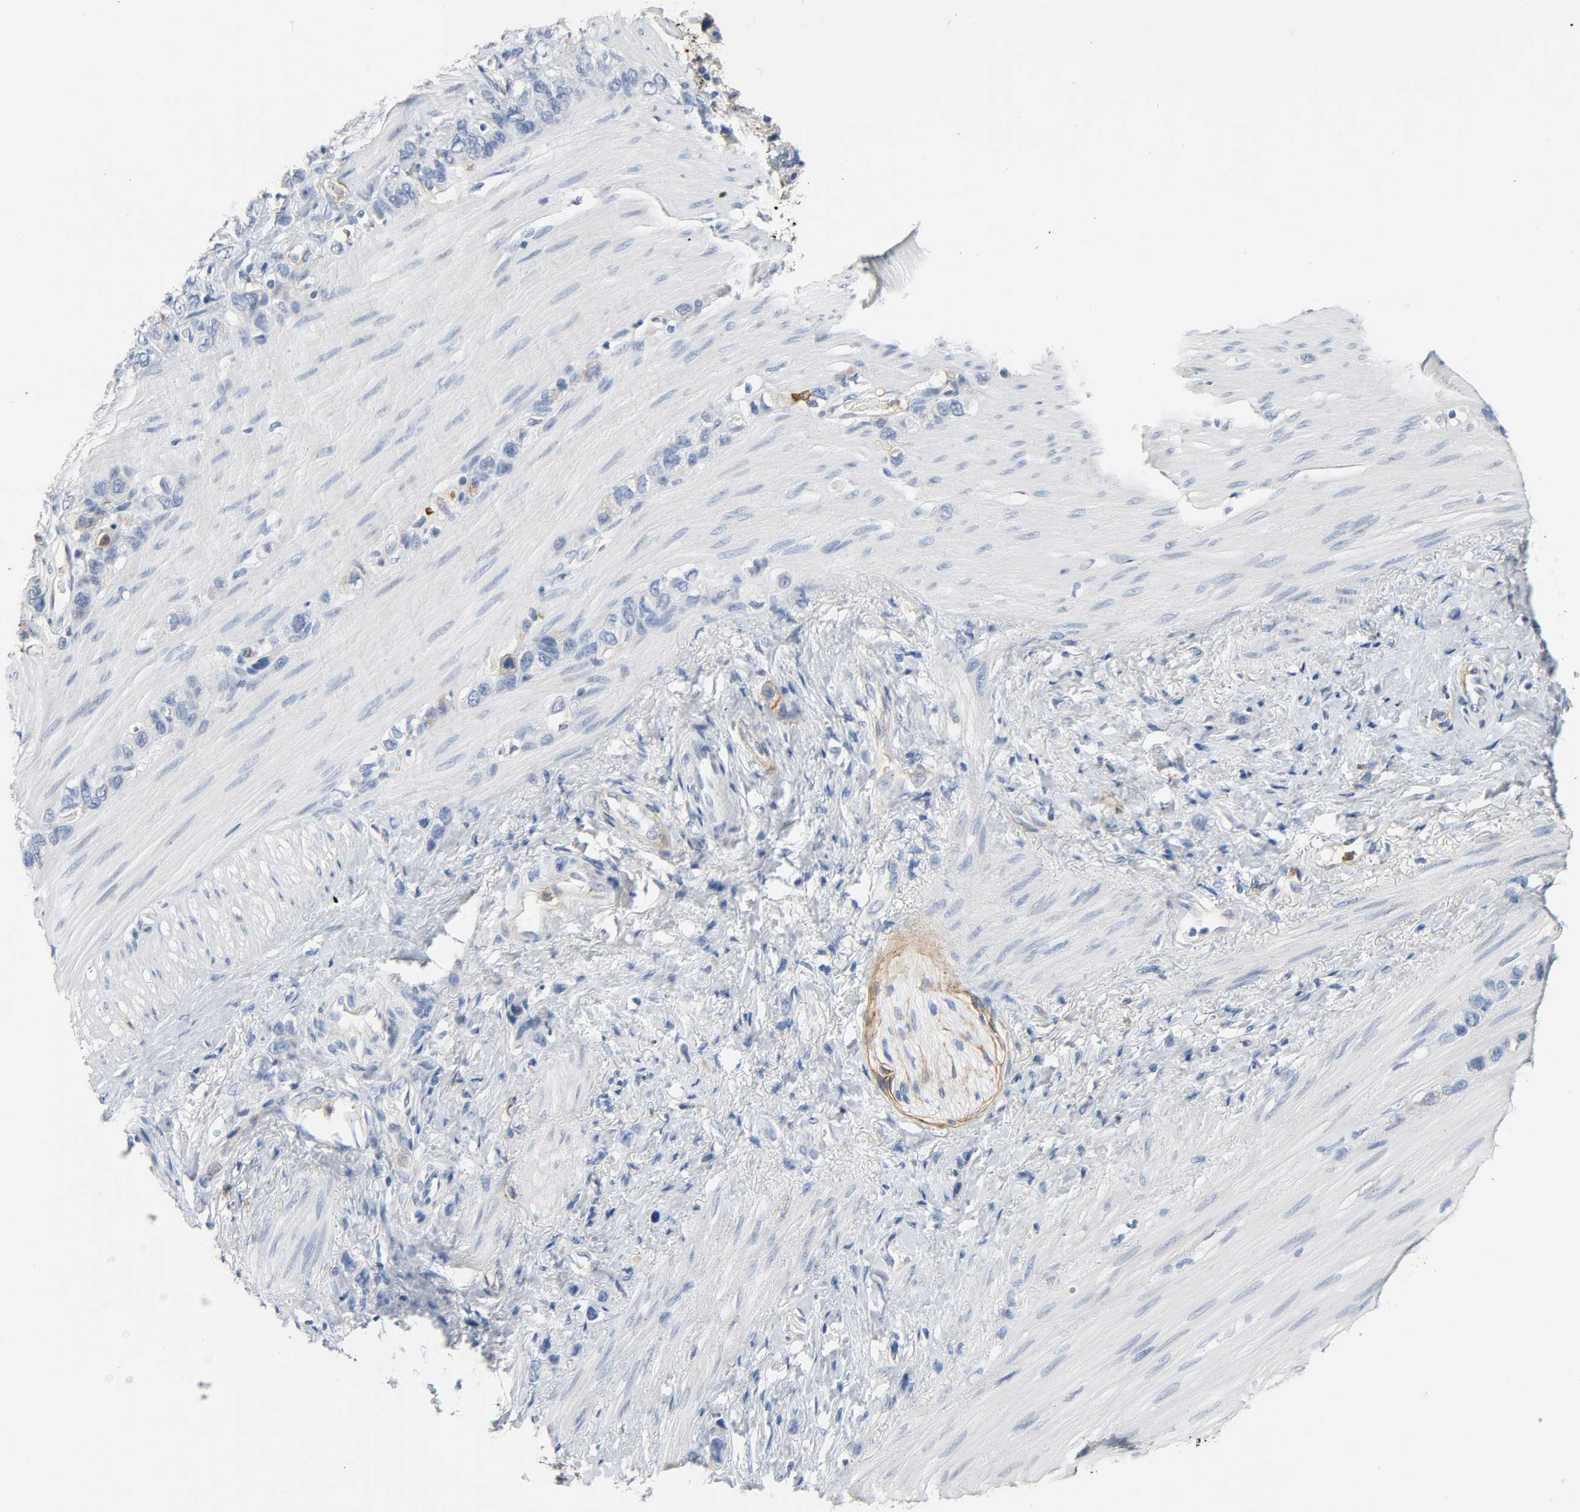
{"staining": {"intensity": "negative", "quantity": "none", "location": "none"}, "tissue": "stomach cancer", "cell_type": "Tumor cells", "image_type": "cancer", "snomed": [{"axis": "morphology", "description": "Normal tissue, NOS"}, {"axis": "morphology", "description": "Adenocarcinoma, NOS"}, {"axis": "morphology", "description": "Adenocarcinoma, High grade"}, {"axis": "topography", "description": "Stomach, upper"}, {"axis": "topography", "description": "Stomach"}], "caption": "Immunohistochemistry image of neoplastic tissue: human stomach adenocarcinoma stained with DAB (3,3'-diaminobenzidine) displays no significant protein expression in tumor cells.", "gene": "ANPEP", "patient": {"sex": "female", "age": 65}}